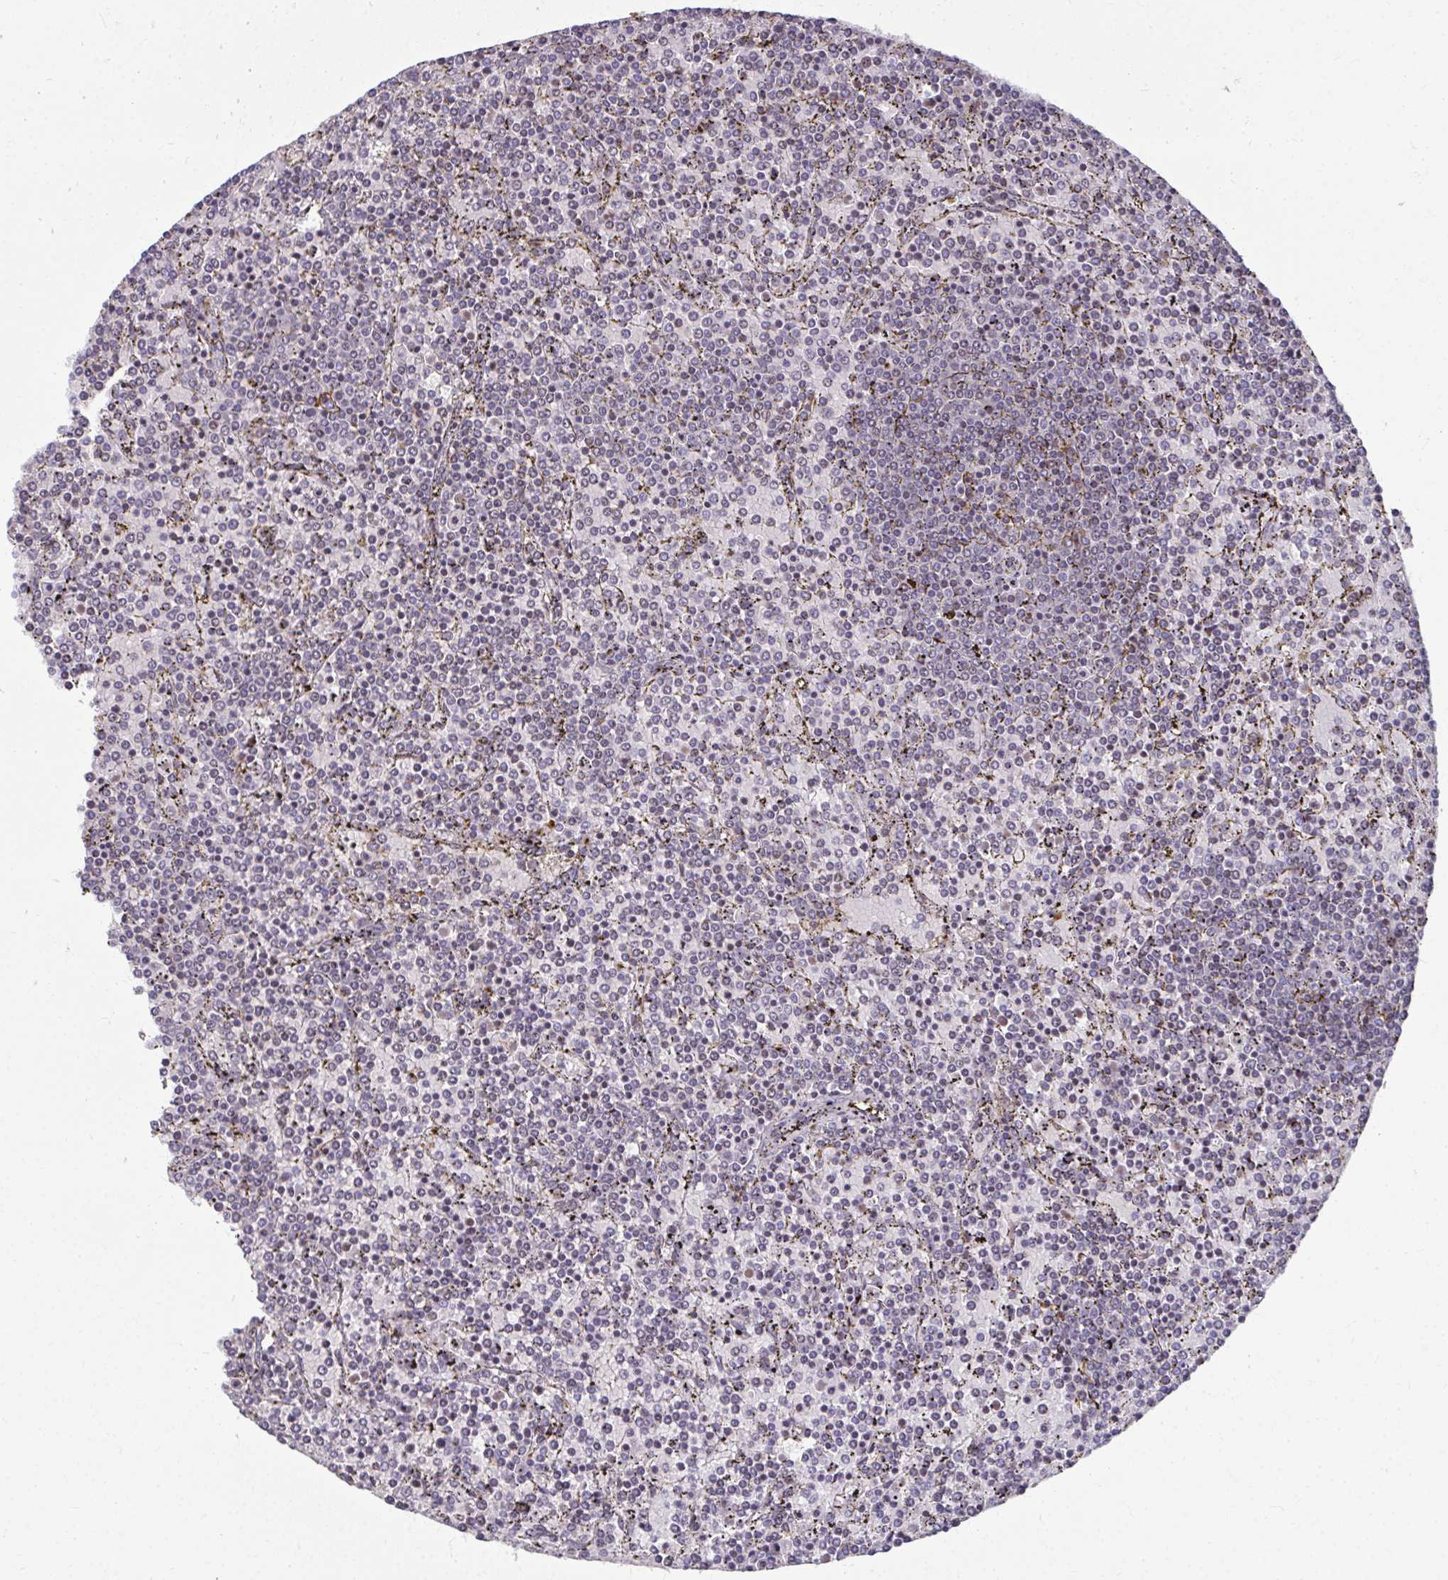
{"staining": {"intensity": "negative", "quantity": "none", "location": "none"}, "tissue": "lymphoma", "cell_type": "Tumor cells", "image_type": "cancer", "snomed": [{"axis": "morphology", "description": "Malignant lymphoma, non-Hodgkin's type, Low grade"}, {"axis": "topography", "description": "Spleen"}], "caption": "This photomicrograph is of low-grade malignant lymphoma, non-Hodgkin's type stained with IHC to label a protein in brown with the nuclei are counter-stained blue. There is no expression in tumor cells.", "gene": "ODF1", "patient": {"sex": "female", "age": 77}}